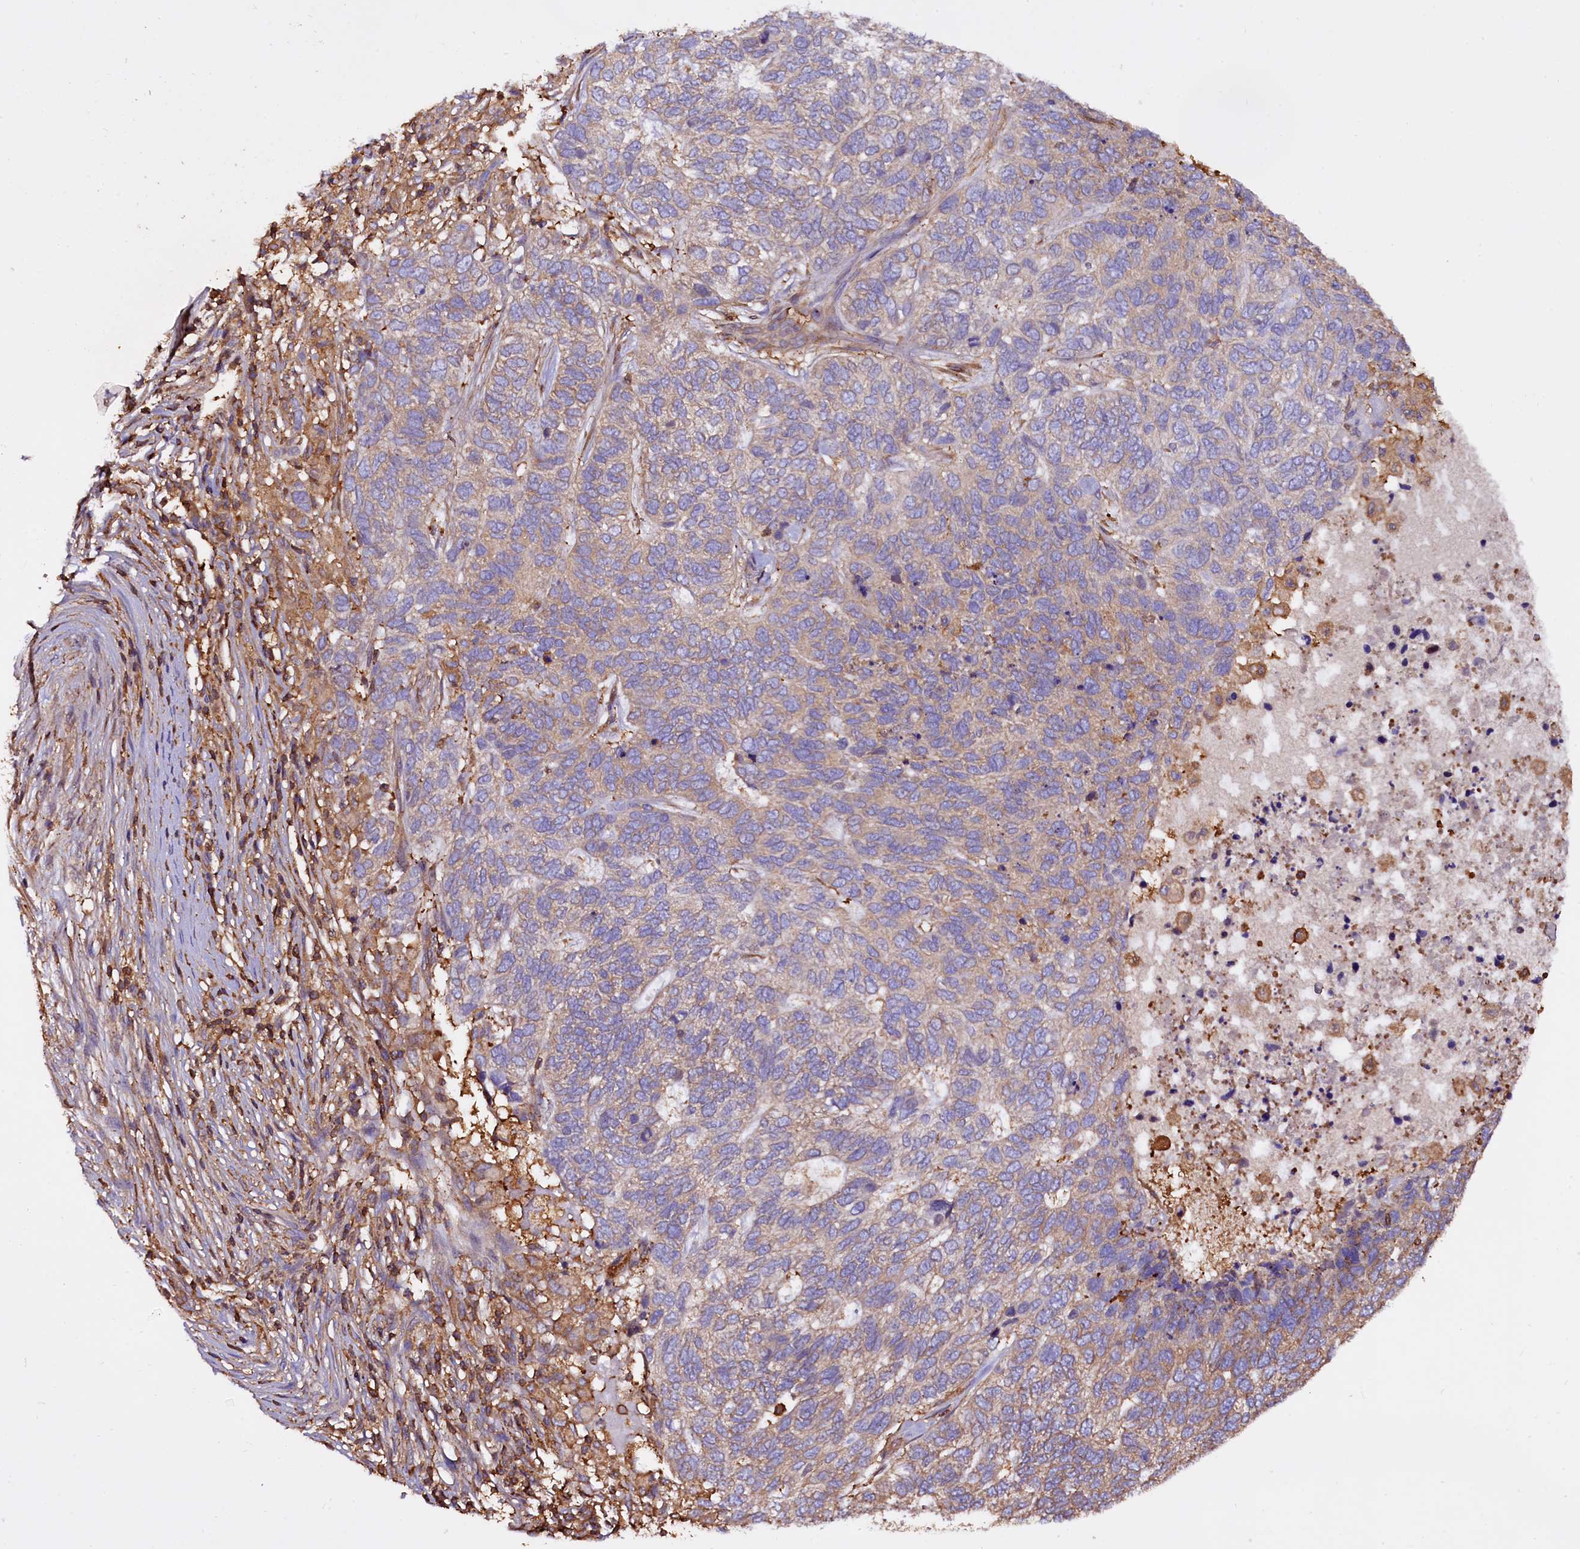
{"staining": {"intensity": "weak", "quantity": "25%-75%", "location": "cytoplasmic/membranous"}, "tissue": "skin cancer", "cell_type": "Tumor cells", "image_type": "cancer", "snomed": [{"axis": "morphology", "description": "Basal cell carcinoma"}, {"axis": "topography", "description": "Skin"}], "caption": "Skin cancer stained with IHC reveals weak cytoplasmic/membranous positivity in about 25%-75% of tumor cells.", "gene": "RARS2", "patient": {"sex": "female", "age": 65}}